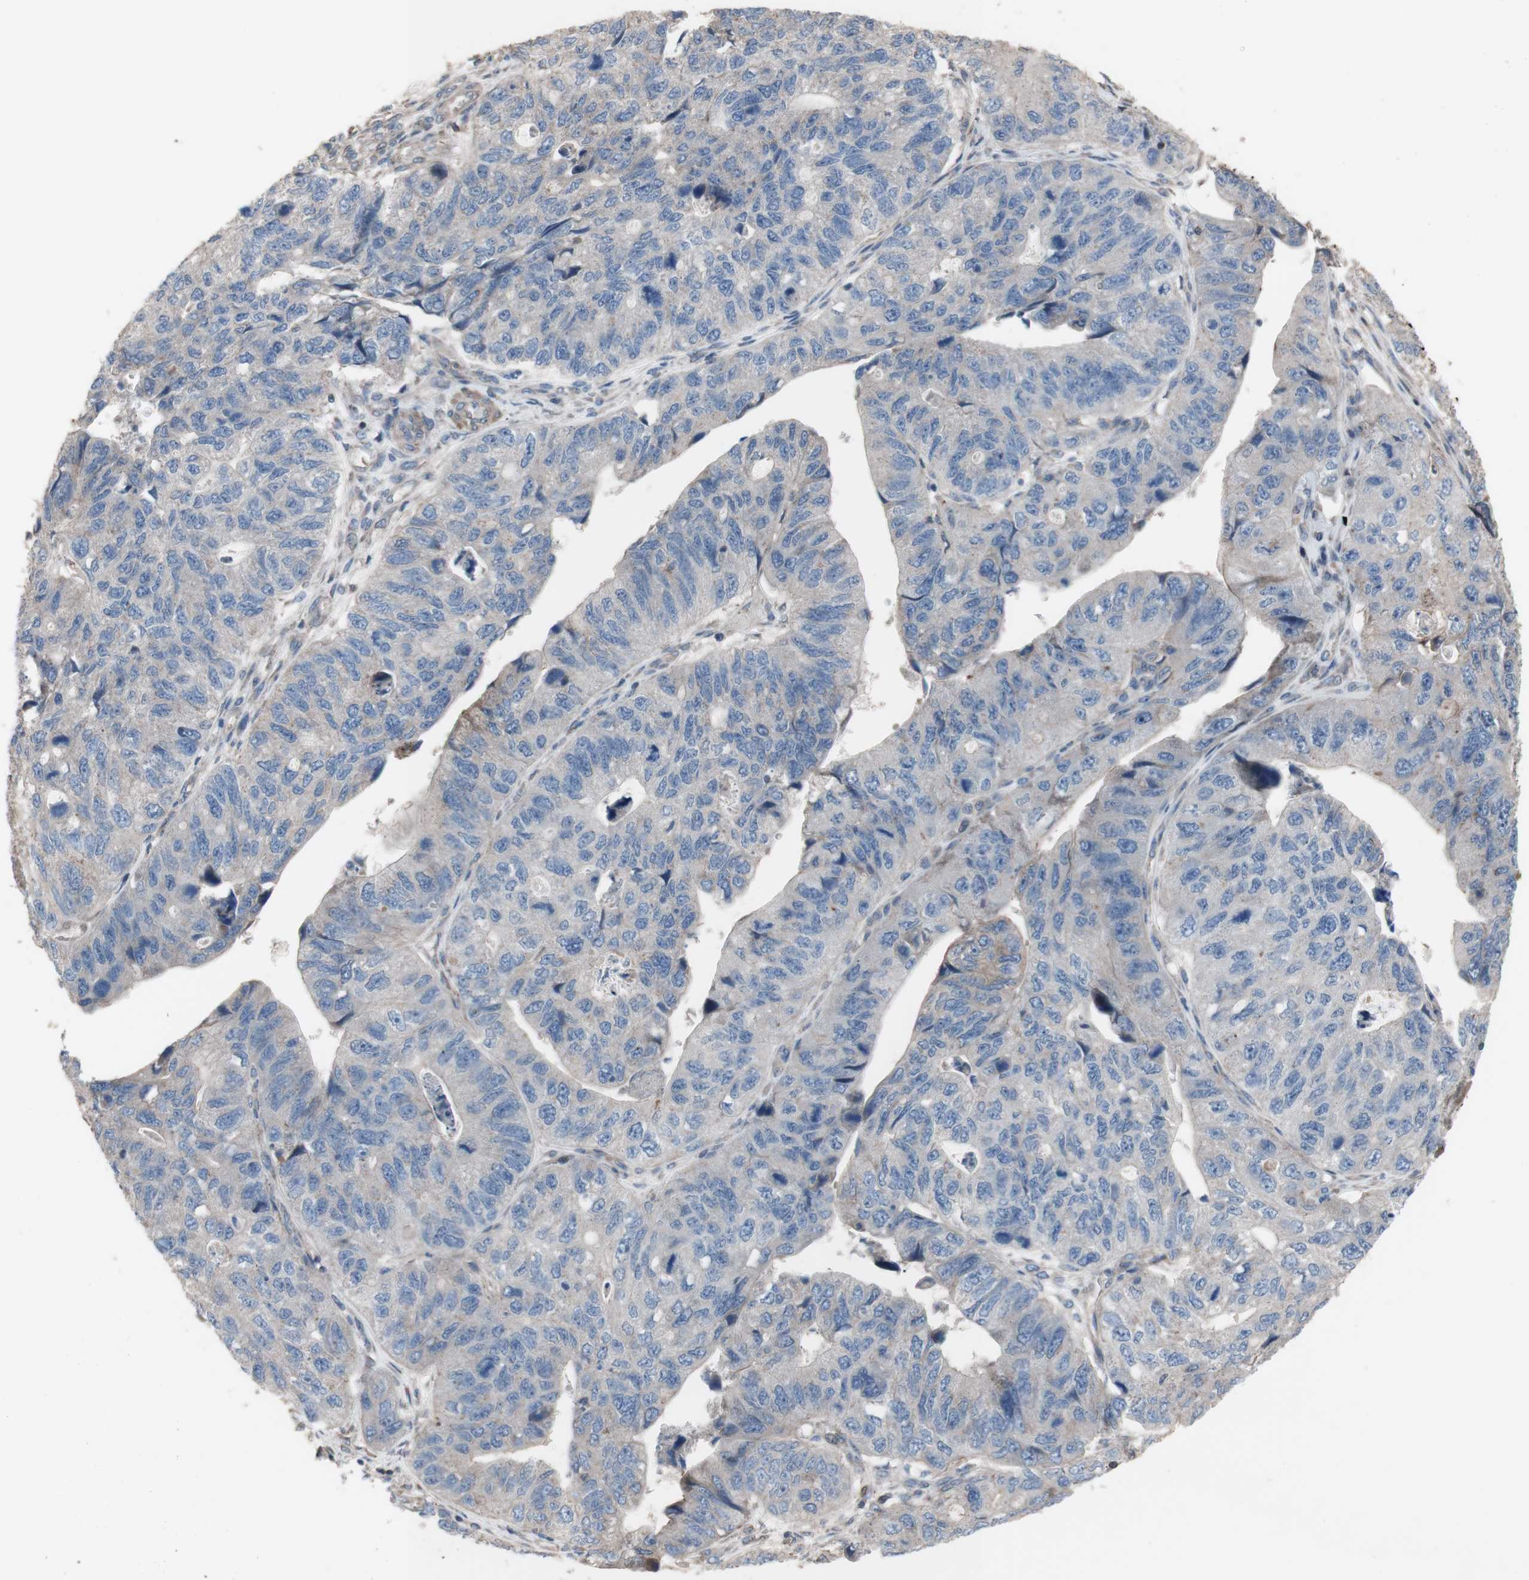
{"staining": {"intensity": "weak", "quantity": ">75%", "location": "cytoplasmic/membranous"}, "tissue": "stomach cancer", "cell_type": "Tumor cells", "image_type": "cancer", "snomed": [{"axis": "morphology", "description": "Adenocarcinoma, NOS"}, {"axis": "topography", "description": "Stomach"}], "caption": "Immunohistochemistry image of neoplastic tissue: human stomach cancer stained using immunohistochemistry (IHC) reveals low levels of weak protein expression localized specifically in the cytoplasmic/membranous of tumor cells, appearing as a cytoplasmic/membranous brown color.", "gene": "COPB1", "patient": {"sex": "male", "age": 59}}